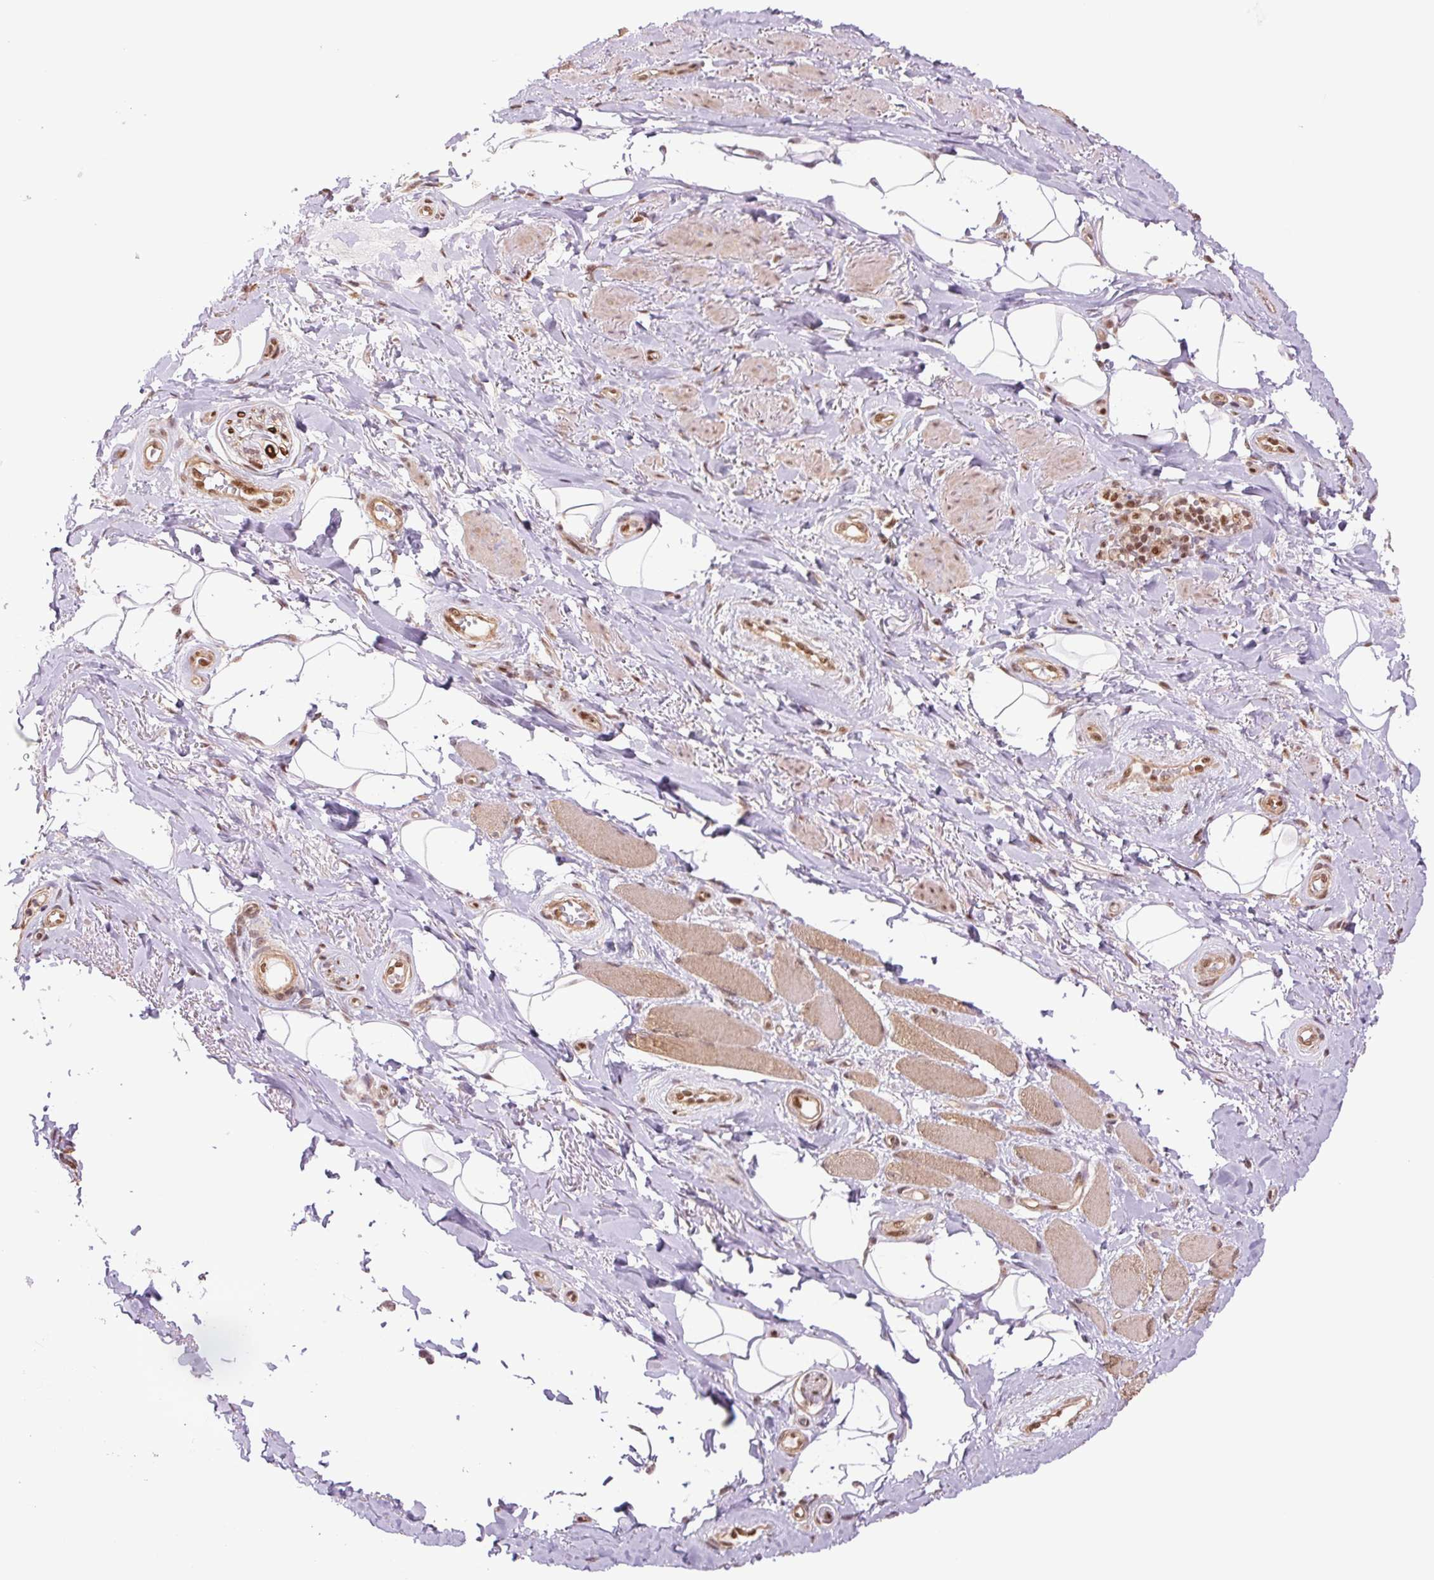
{"staining": {"intensity": "negative", "quantity": "none", "location": "none"}, "tissue": "adipose tissue", "cell_type": "Adipocytes", "image_type": "normal", "snomed": [{"axis": "morphology", "description": "Normal tissue, NOS"}, {"axis": "topography", "description": "Anal"}, {"axis": "topography", "description": "Peripheral nerve tissue"}], "caption": "IHC photomicrograph of benign adipose tissue: adipose tissue stained with DAB shows no significant protein staining in adipocytes.", "gene": "CWC25", "patient": {"sex": "male", "age": 53}}